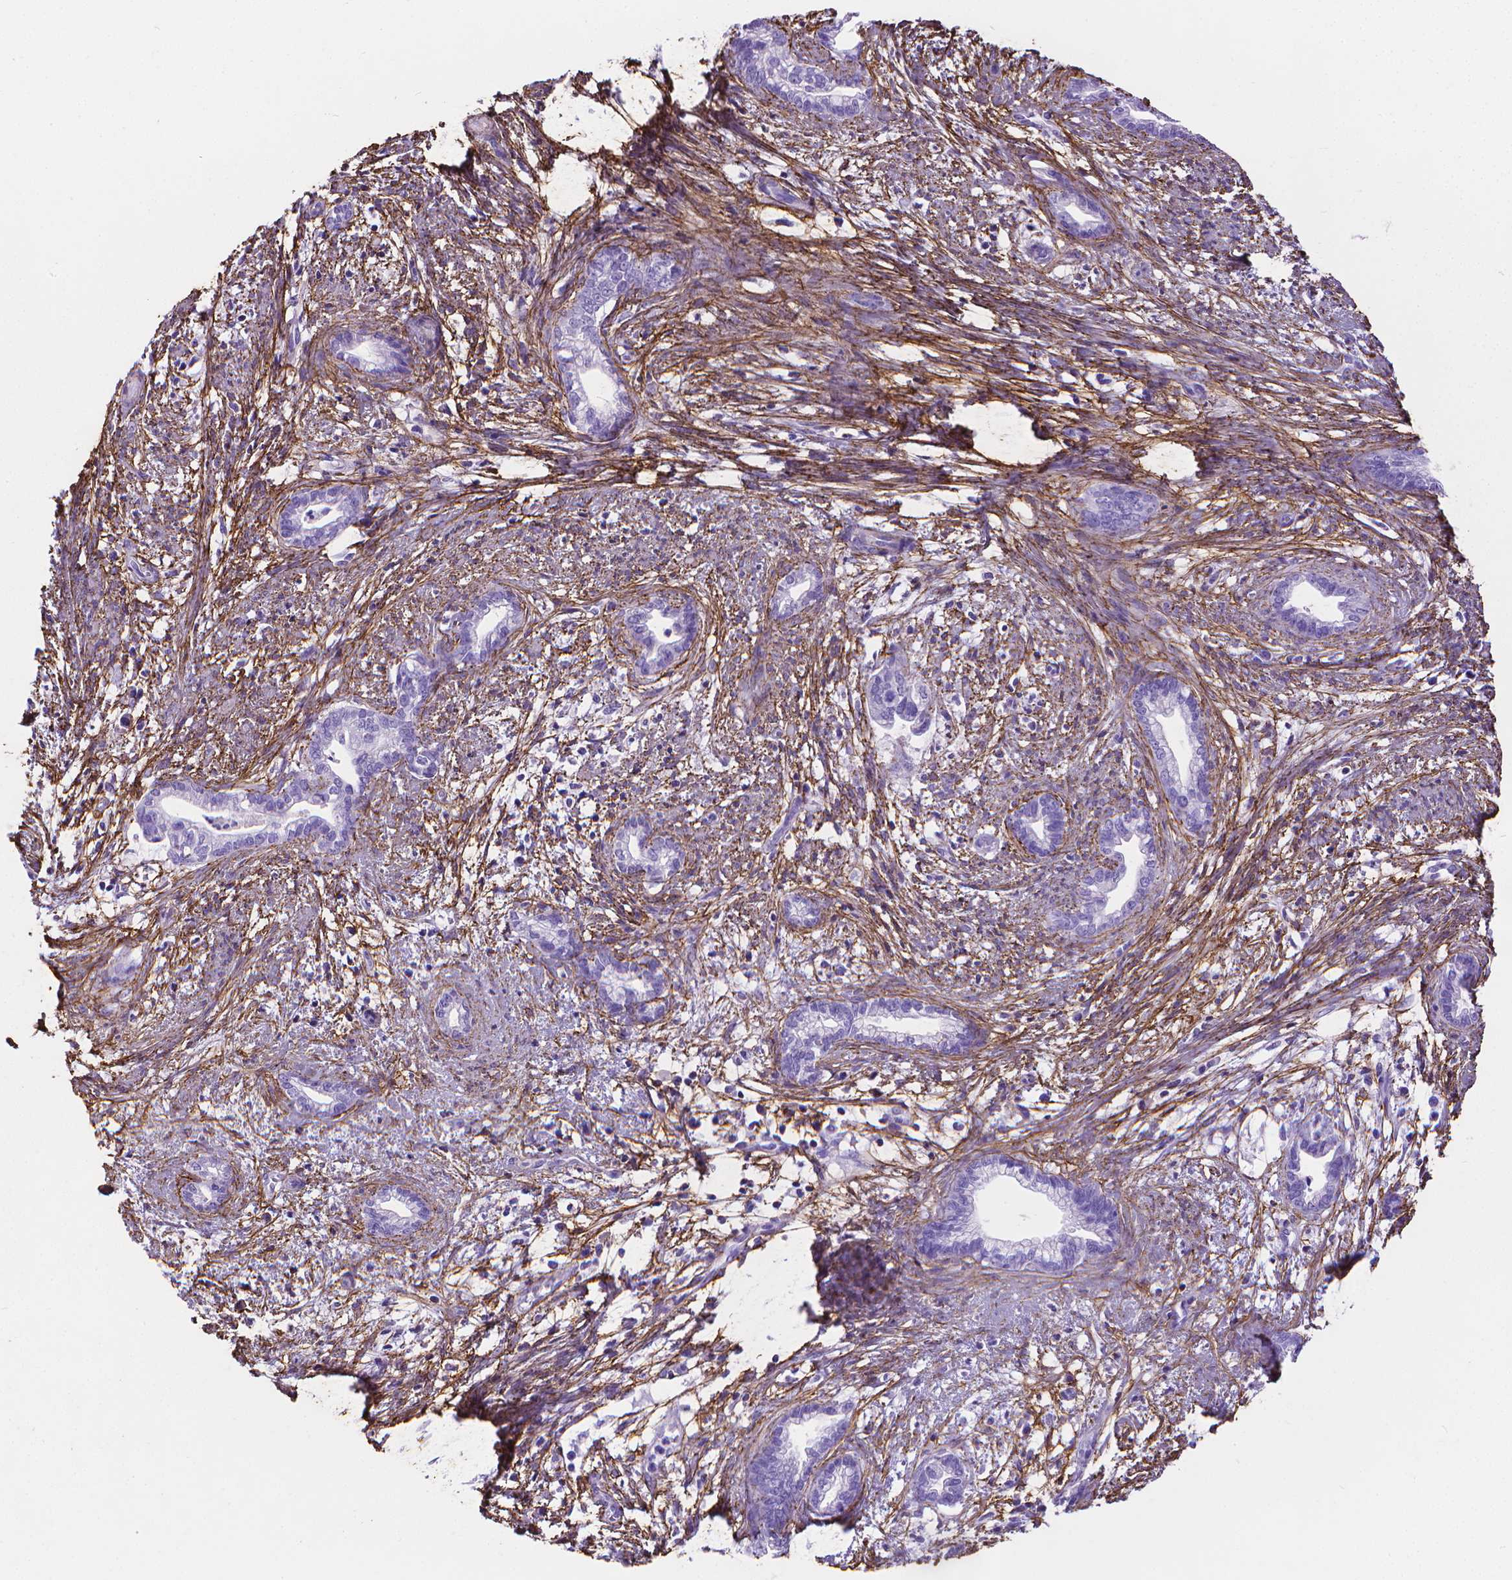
{"staining": {"intensity": "negative", "quantity": "none", "location": "none"}, "tissue": "cervical cancer", "cell_type": "Tumor cells", "image_type": "cancer", "snomed": [{"axis": "morphology", "description": "Adenocarcinoma, NOS"}, {"axis": "topography", "description": "Cervix"}], "caption": "Protein analysis of cervical cancer displays no significant positivity in tumor cells. (Immunohistochemistry, brightfield microscopy, high magnification).", "gene": "MFAP2", "patient": {"sex": "female", "age": 62}}